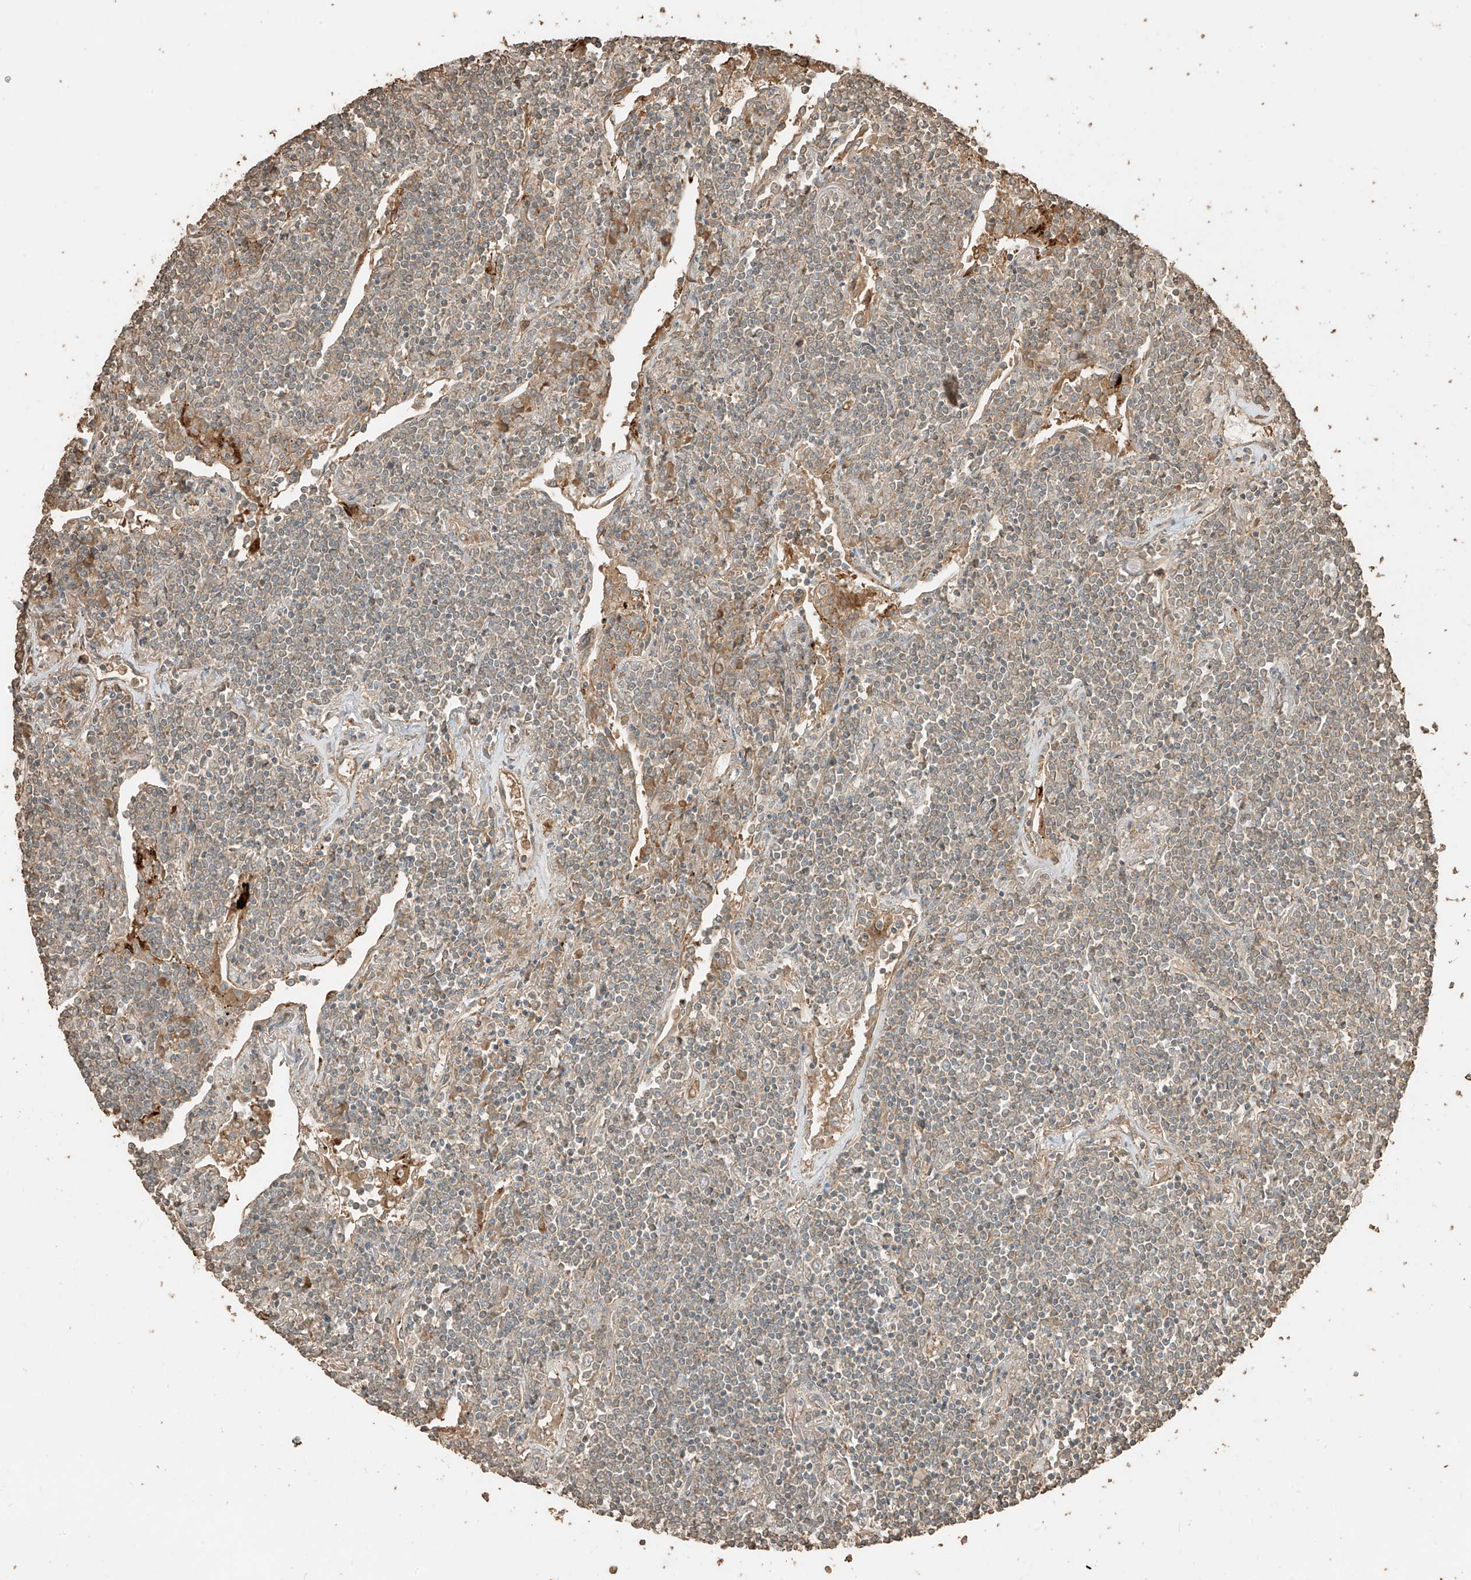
{"staining": {"intensity": "weak", "quantity": ">75%", "location": "cytoplasmic/membranous"}, "tissue": "lymphoma", "cell_type": "Tumor cells", "image_type": "cancer", "snomed": [{"axis": "morphology", "description": "Malignant lymphoma, non-Hodgkin's type, Low grade"}, {"axis": "topography", "description": "Lung"}], "caption": "This photomicrograph shows malignant lymphoma, non-Hodgkin's type (low-grade) stained with immunohistochemistry (IHC) to label a protein in brown. The cytoplasmic/membranous of tumor cells show weak positivity for the protein. Nuclei are counter-stained blue.", "gene": "RFTN2", "patient": {"sex": "female", "age": 71}}